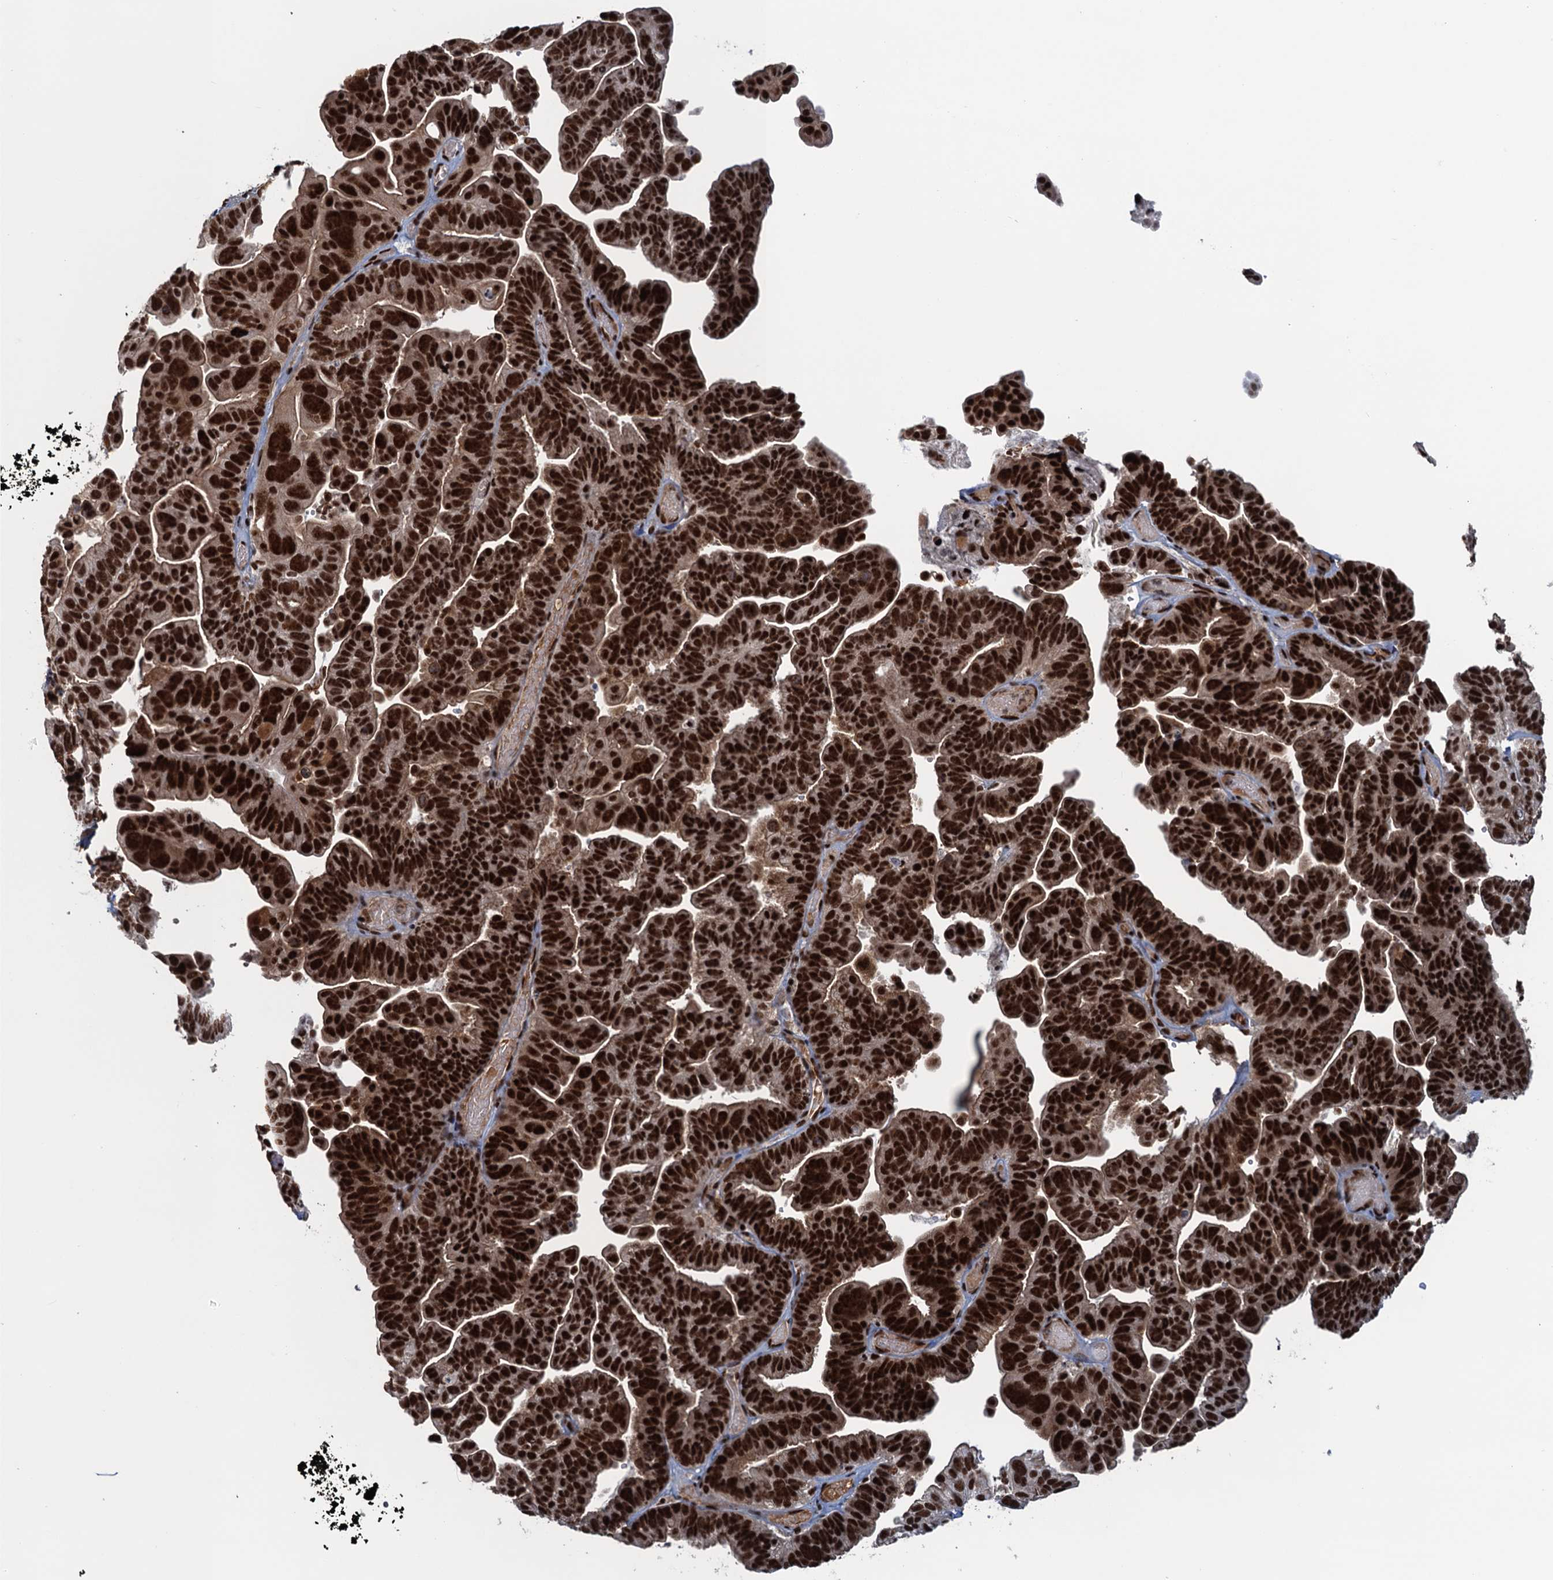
{"staining": {"intensity": "strong", "quantity": ">75%", "location": "nuclear"}, "tissue": "ovarian cancer", "cell_type": "Tumor cells", "image_type": "cancer", "snomed": [{"axis": "morphology", "description": "Cystadenocarcinoma, serous, NOS"}, {"axis": "topography", "description": "Ovary"}], "caption": "This photomicrograph exhibits immunohistochemistry staining of ovarian cancer, with high strong nuclear staining in about >75% of tumor cells.", "gene": "ZC3H18", "patient": {"sex": "female", "age": 56}}